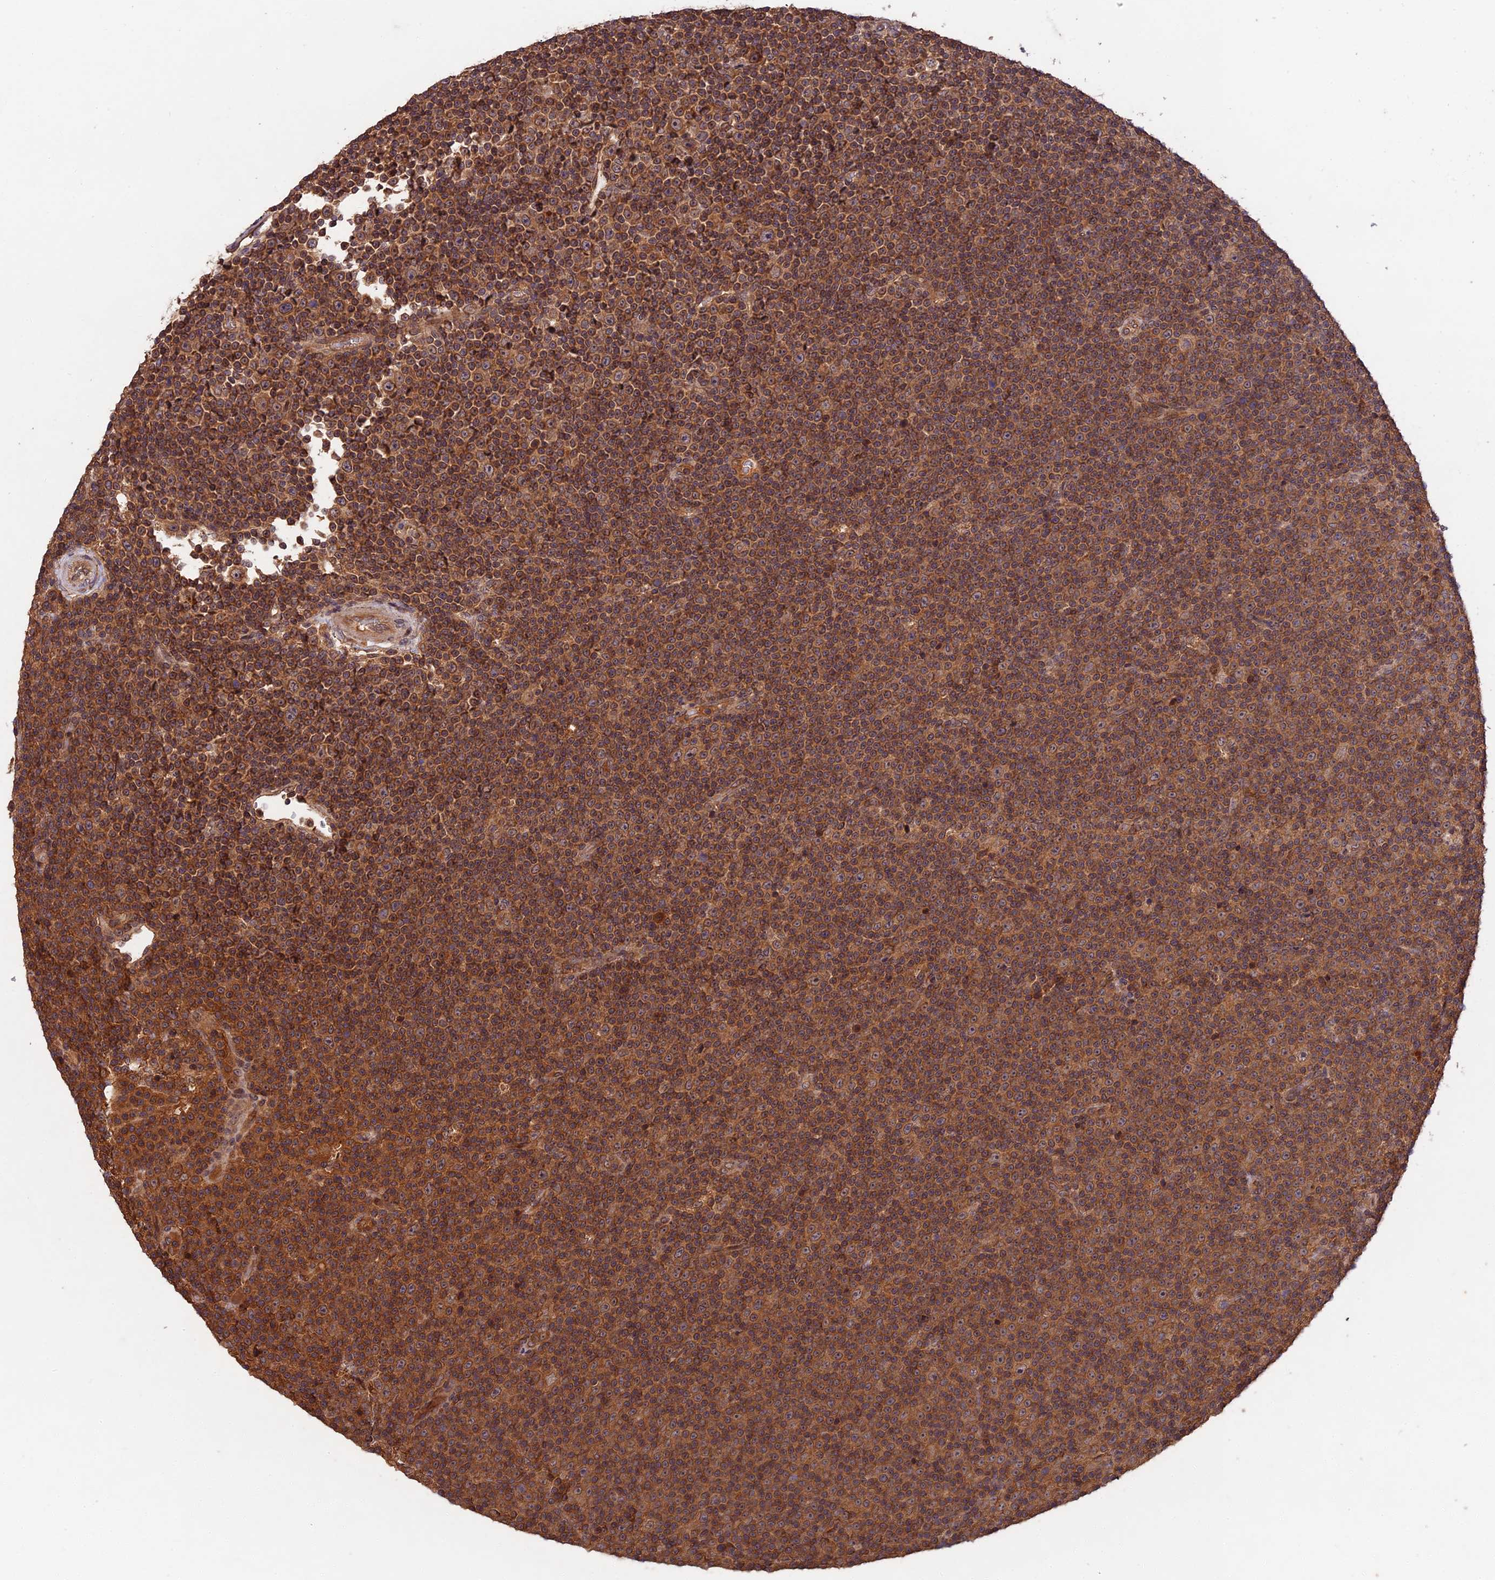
{"staining": {"intensity": "moderate", "quantity": ">75%", "location": "cytoplasmic/membranous"}, "tissue": "lymphoma", "cell_type": "Tumor cells", "image_type": "cancer", "snomed": [{"axis": "morphology", "description": "Malignant lymphoma, non-Hodgkin's type, Low grade"}, {"axis": "topography", "description": "Lymph node"}], "caption": "Immunohistochemical staining of low-grade malignant lymphoma, non-Hodgkin's type demonstrates moderate cytoplasmic/membranous protein positivity in approximately >75% of tumor cells. (Brightfield microscopy of DAB IHC at high magnification).", "gene": "CHAC1", "patient": {"sex": "female", "age": 67}}